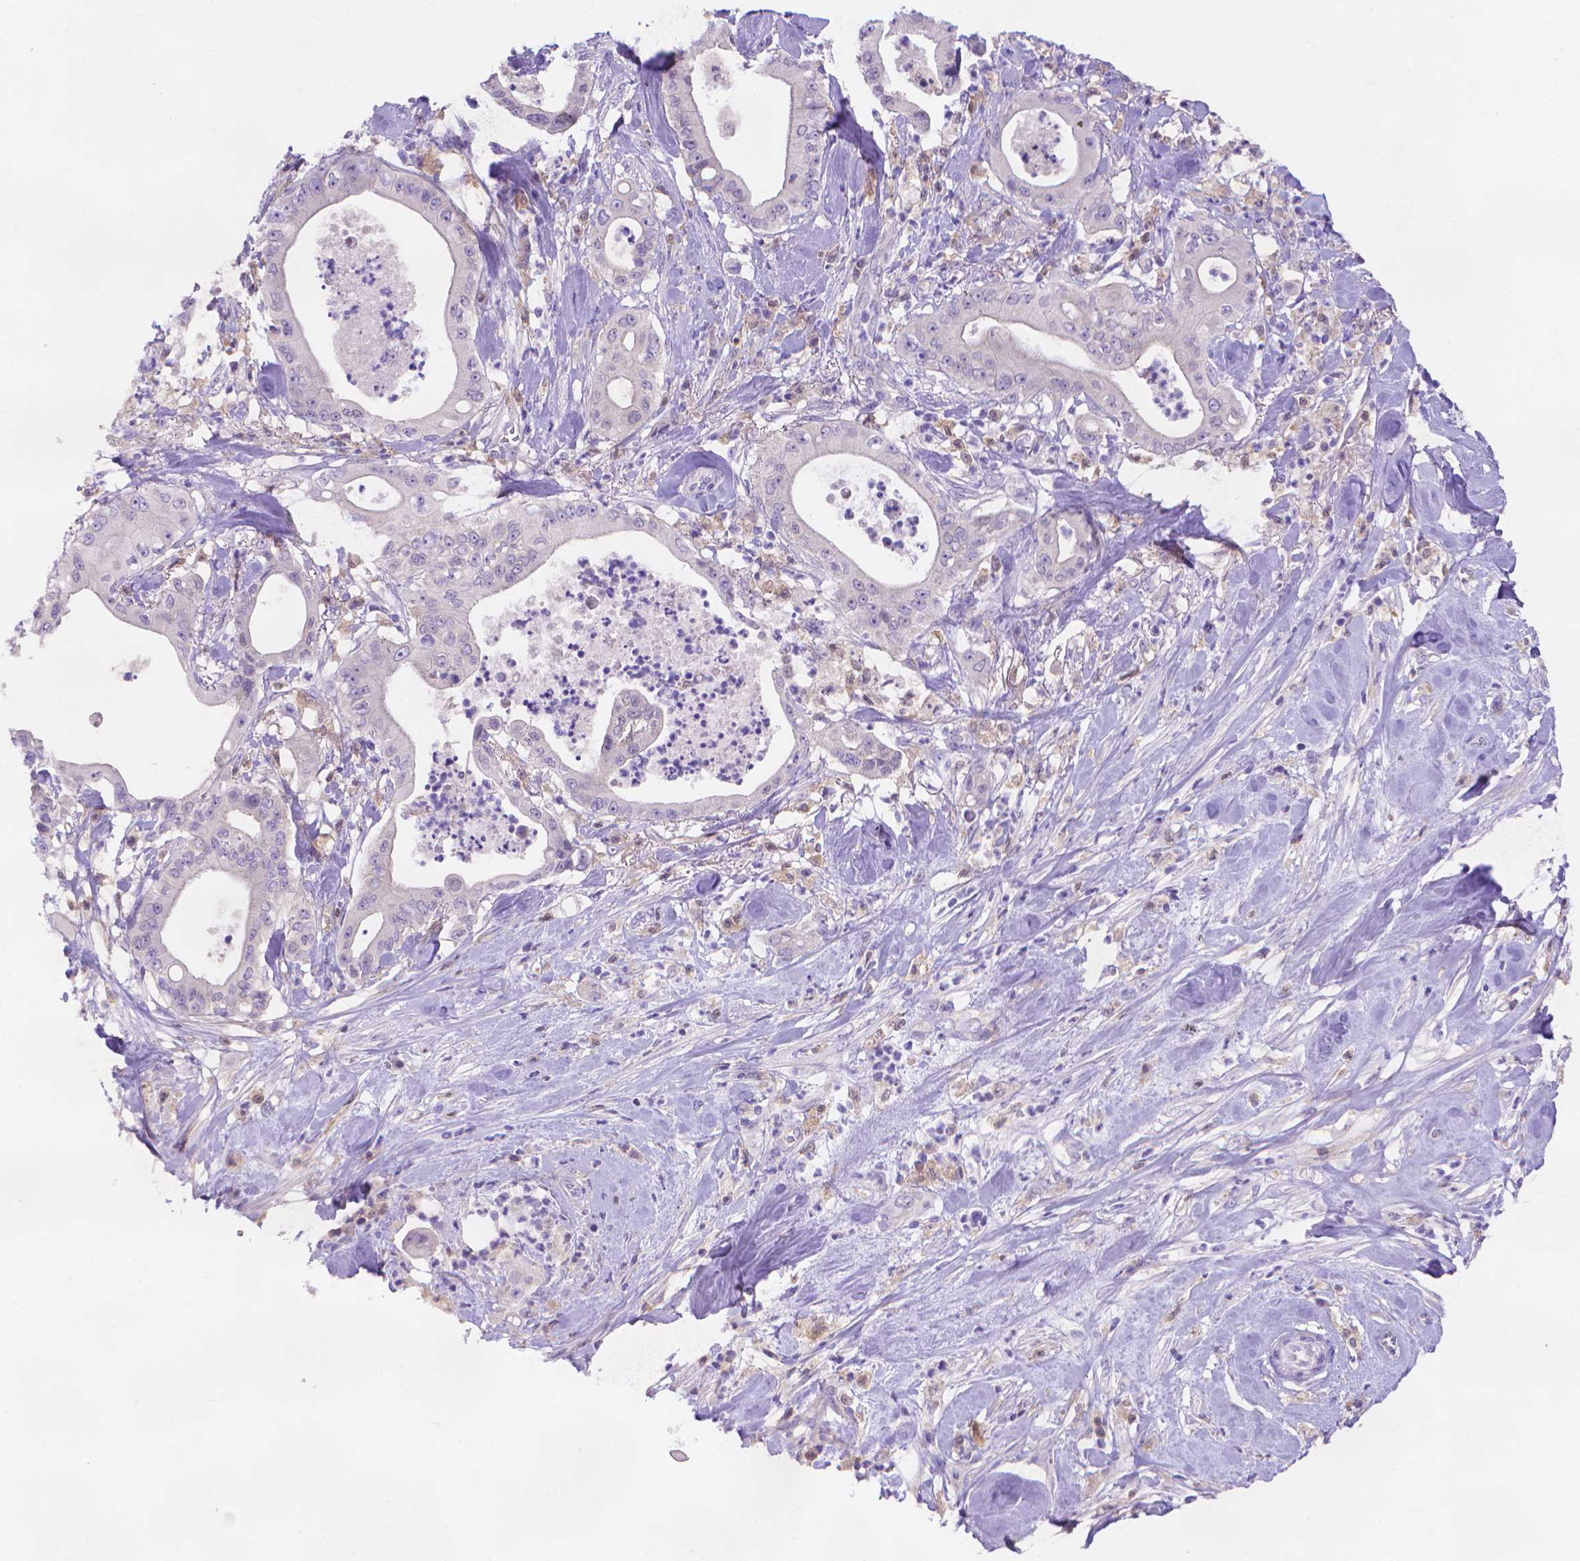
{"staining": {"intensity": "negative", "quantity": "none", "location": "none"}, "tissue": "pancreatic cancer", "cell_type": "Tumor cells", "image_type": "cancer", "snomed": [{"axis": "morphology", "description": "Adenocarcinoma, NOS"}, {"axis": "topography", "description": "Pancreas"}], "caption": "A histopathology image of human pancreatic cancer (adenocarcinoma) is negative for staining in tumor cells. The staining is performed using DAB (3,3'-diaminobenzidine) brown chromogen with nuclei counter-stained in using hematoxylin.", "gene": "FGD2", "patient": {"sex": "male", "age": 71}}